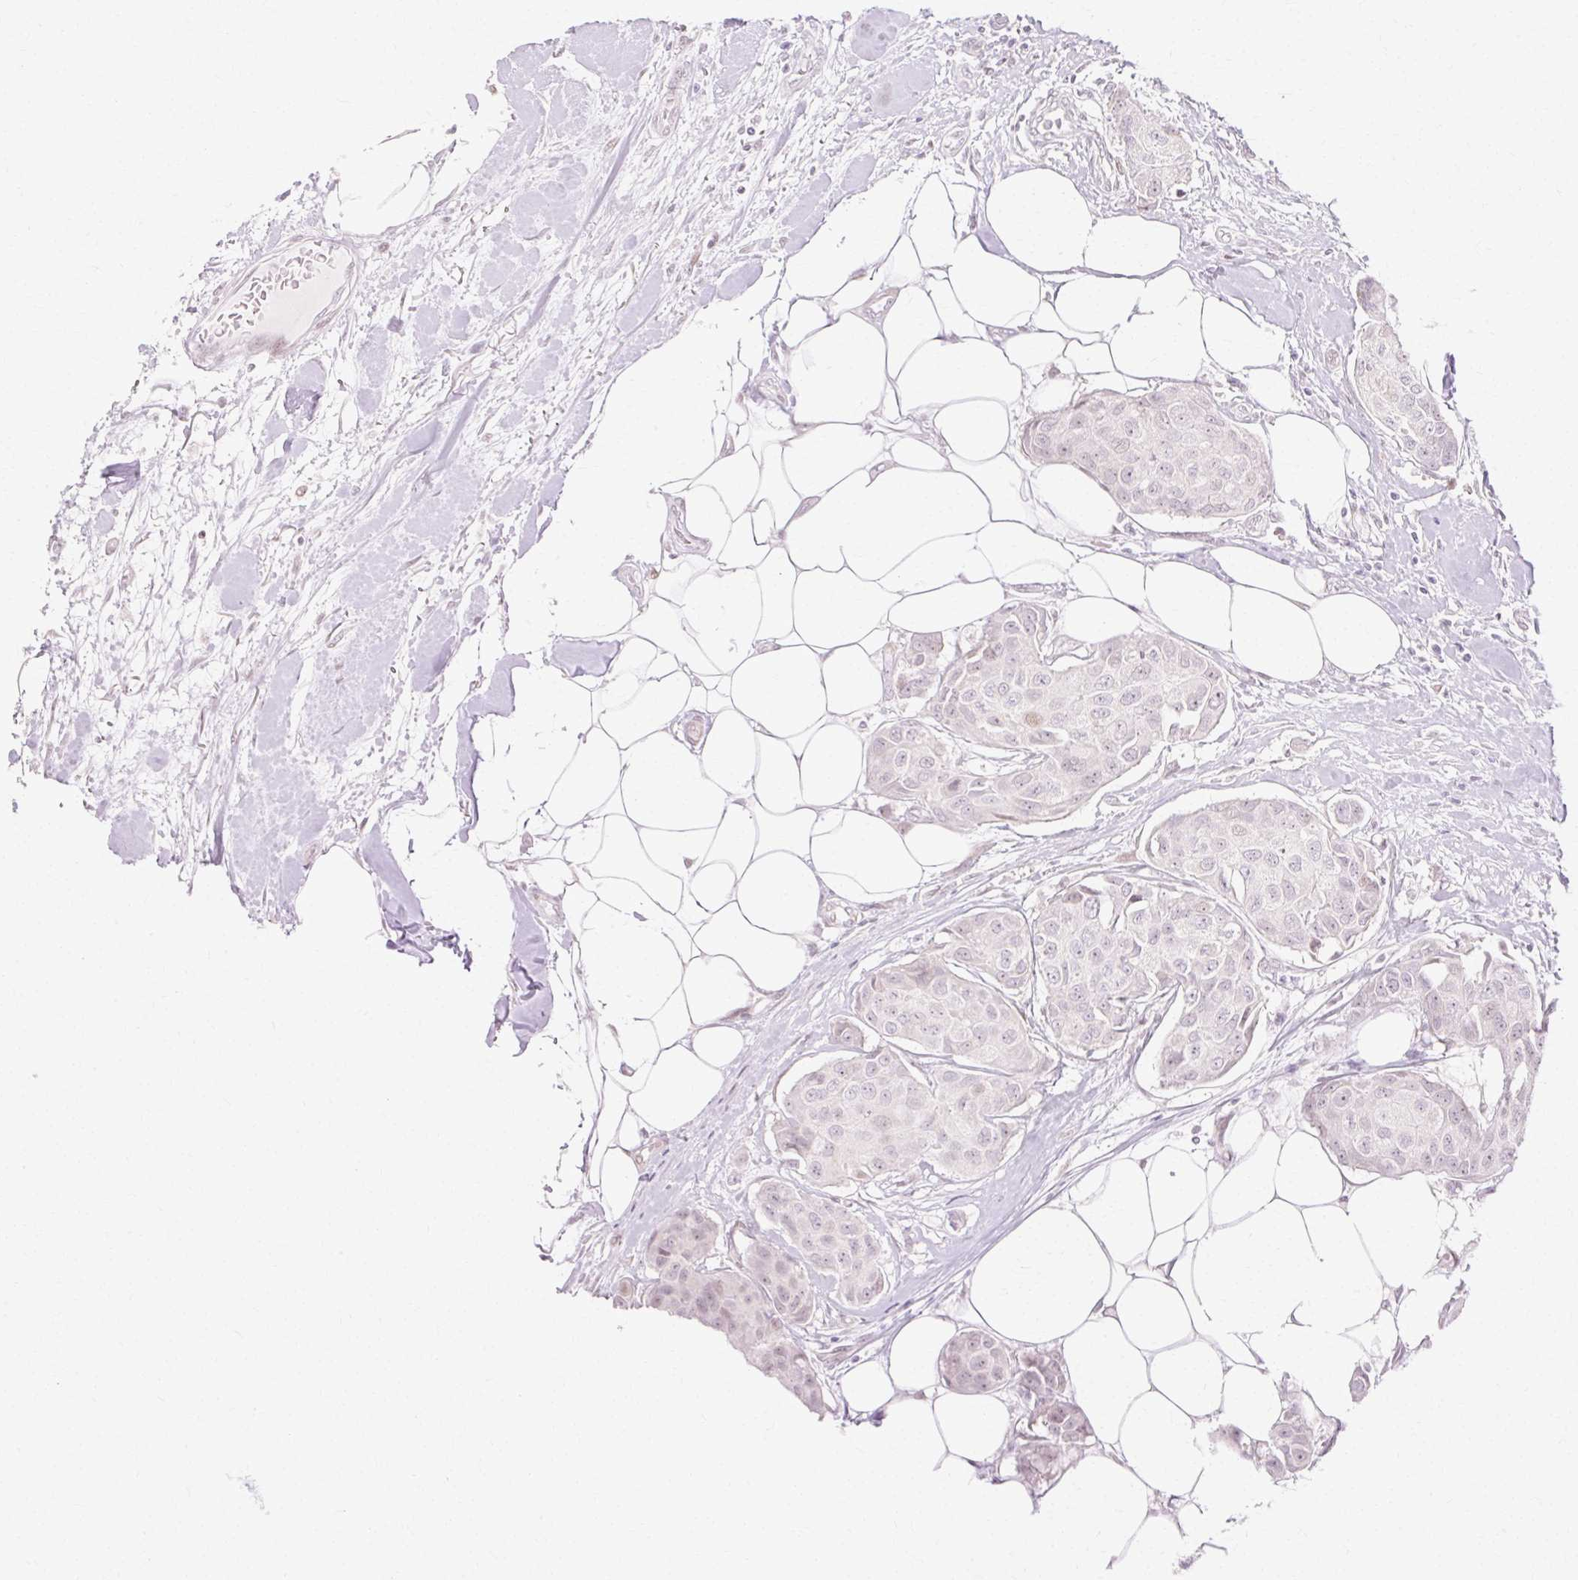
{"staining": {"intensity": "negative", "quantity": "none", "location": "none"}, "tissue": "breast cancer", "cell_type": "Tumor cells", "image_type": "cancer", "snomed": [{"axis": "morphology", "description": "Duct carcinoma"}, {"axis": "topography", "description": "Breast"}, {"axis": "topography", "description": "Lymph node"}], "caption": "The histopathology image shows no staining of tumor cells in invasive ductal carcinoma (breast).", "gene": "C3orf49", "patient": {"sex": "female", "age": 80}}